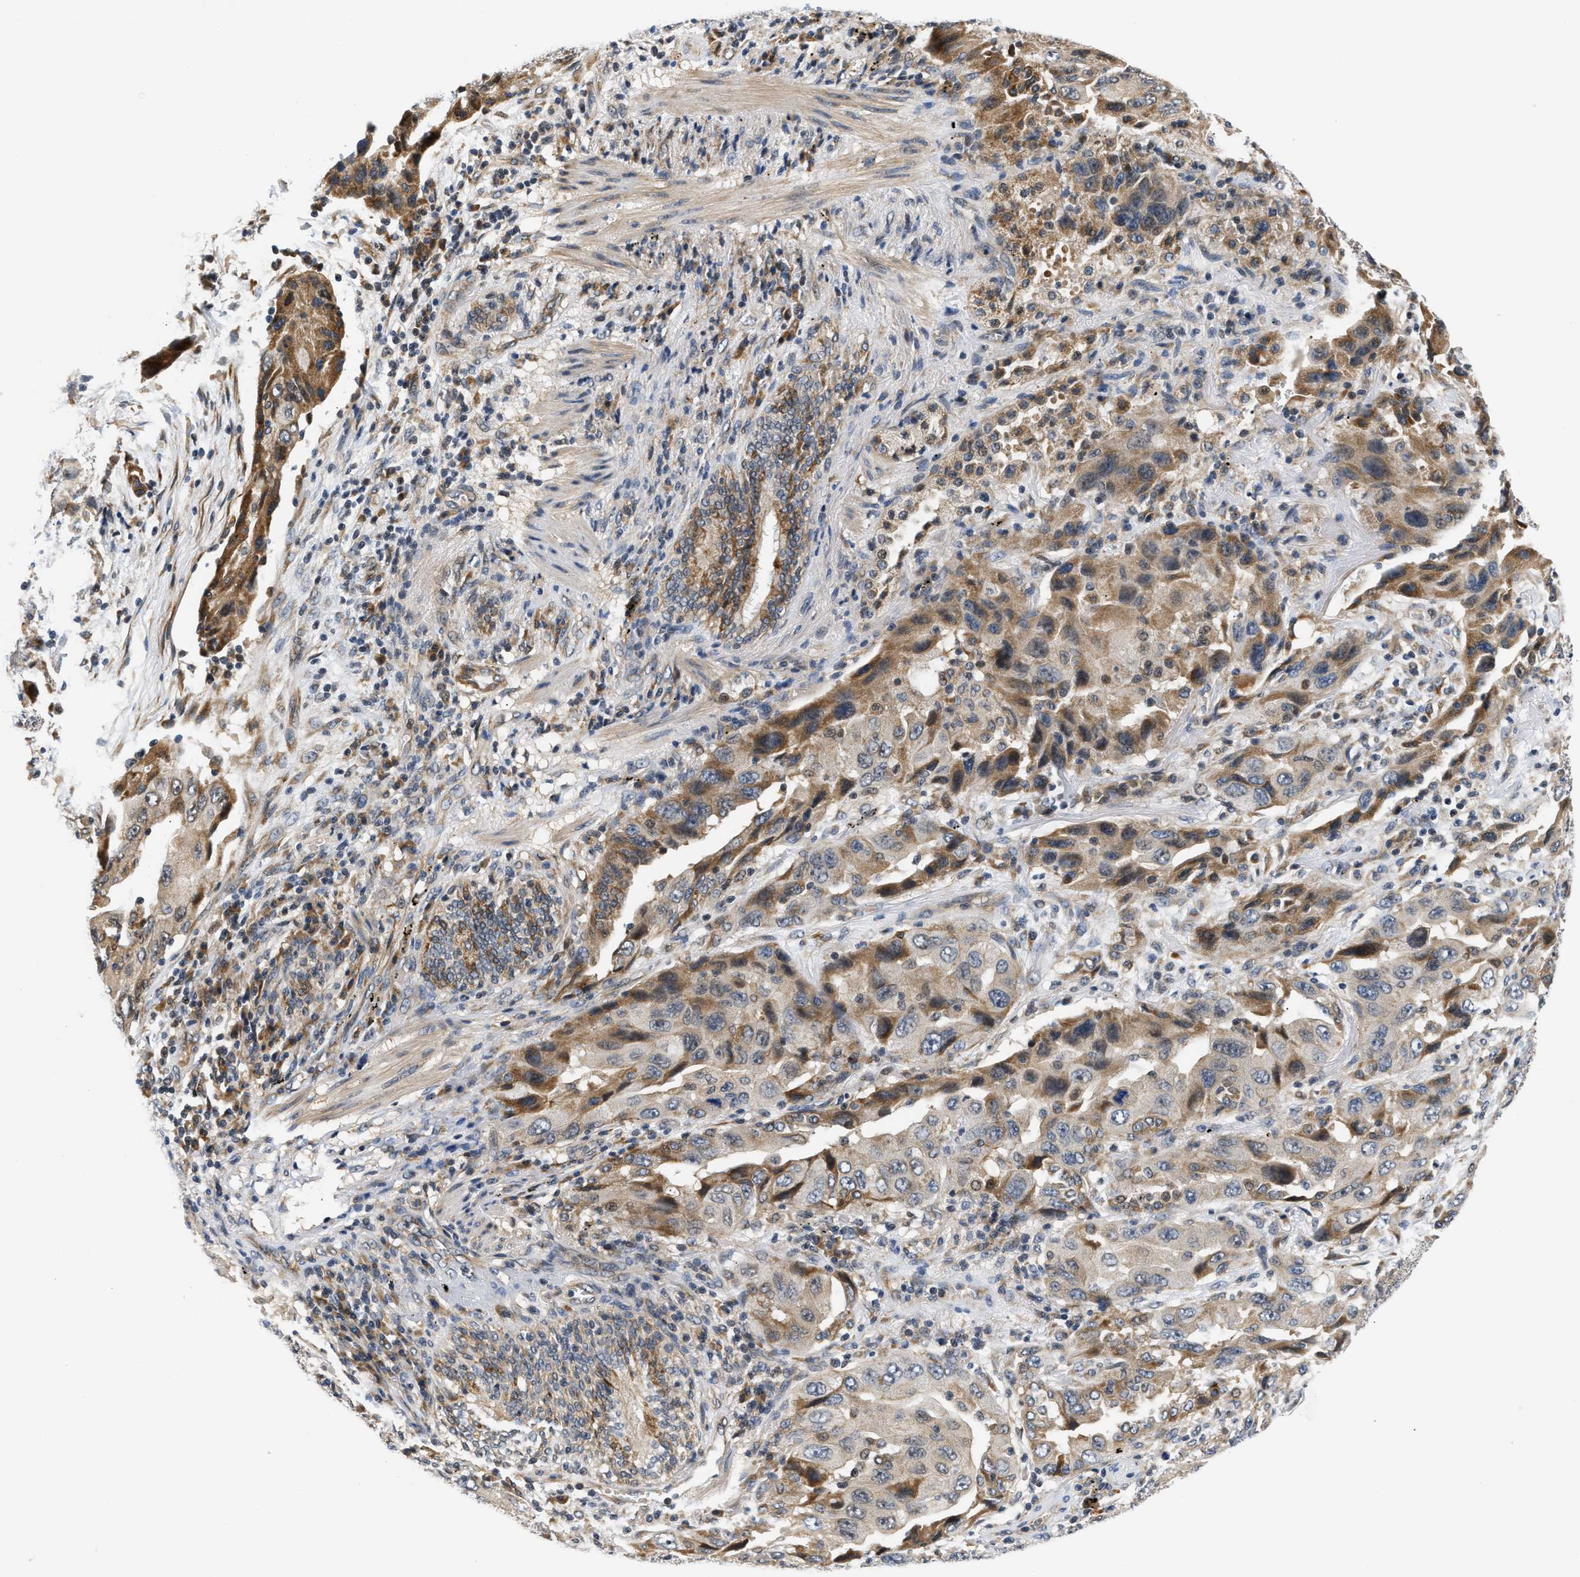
{"staining": {"intensity": "moderate", "quantity": ">75%", "location": "cytoplasmic/membranous"}, "tissue": "lung cancer", "cell_type": "Tumor cells", "image_type": "cancer", "snomed": [{"axis": "morphology", "description": "Adenocarcinoma, NOS"}, {"axis": "topography", "description": "Lung"}], "caption": "Protein analysis of lung adenocarcinoma tissue displays moderate cytoplasmic/membranous positivity in approximately >75% of tumor cells.", "gene": "TNIP2", "patient": {"sex": "female", "age": 65}}